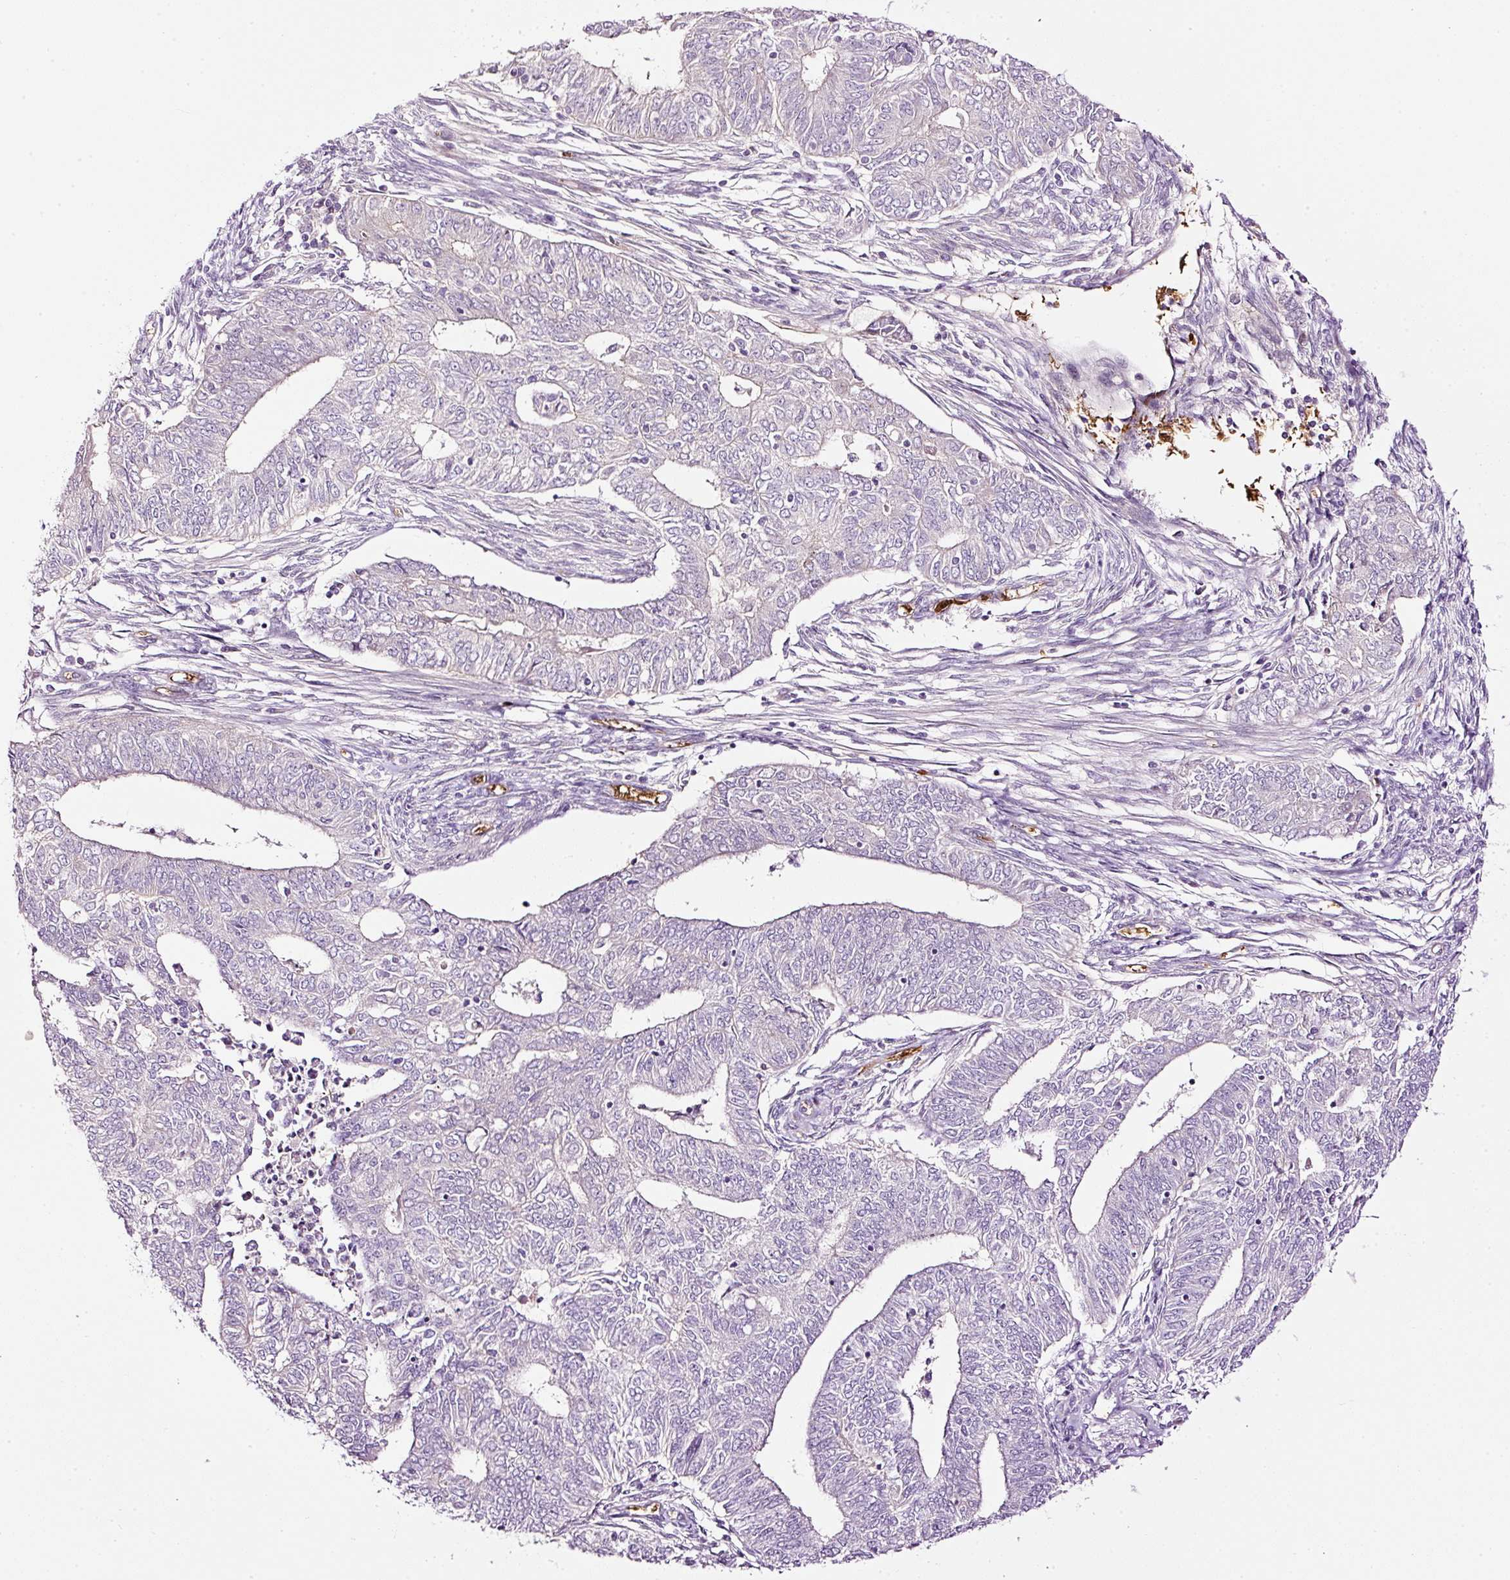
{"staining": {"intensity": "negative", "quantity": "none", "location": "none"}, "tissue": "endometrial cancer", "cell_type": "Tumor cells", "image_type": "cancer", "snomed": [{"axis": "morphology", "description": "Adenocarcinoma, NOS"}, {"axis": "topography", "description": "Endometrium"}], "caption": "This is an immunohistochemistry histopathology image of human endometrial cancer. There is no positivity in tumor cells.", "gene": "USHBP1", "patient": {"sex": "female", "age": 62}}